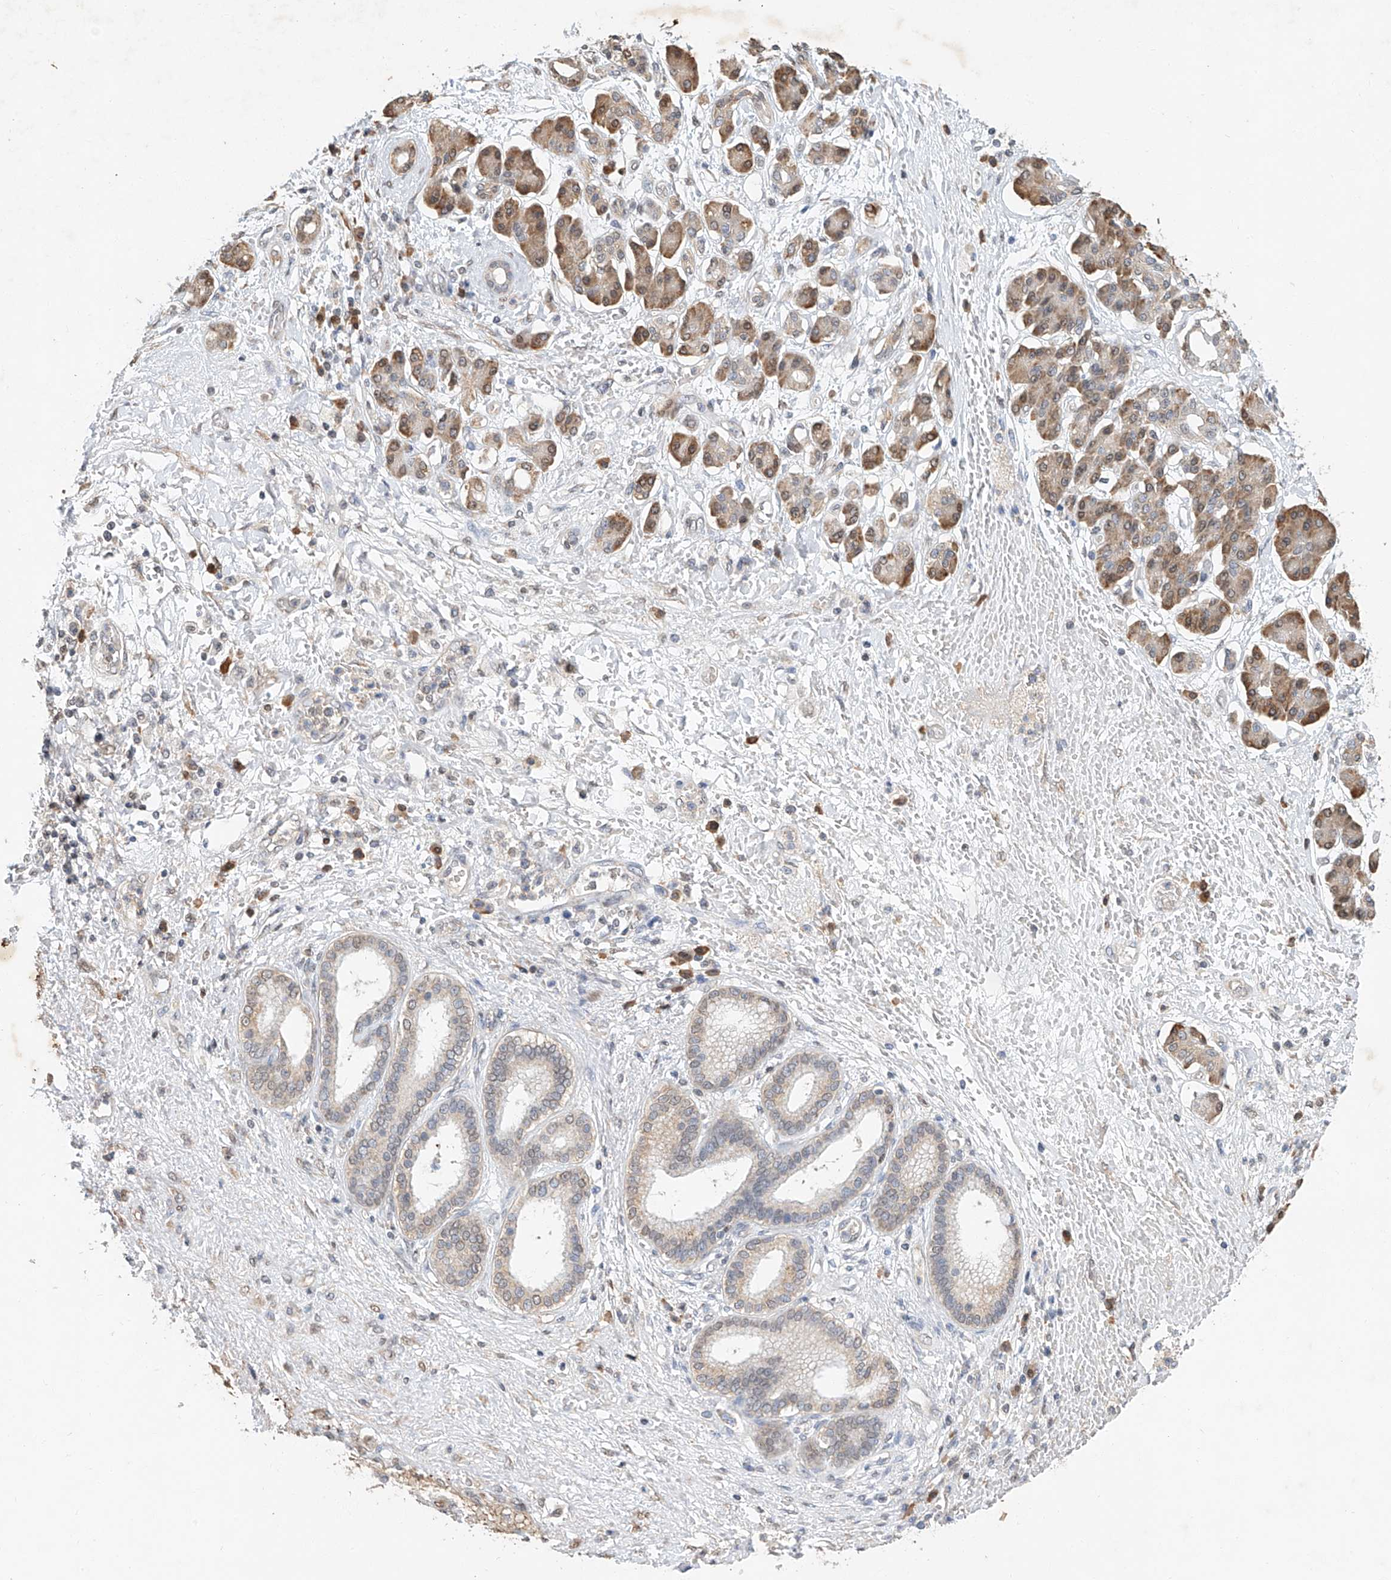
{"staining": {"intensity": "weak", "quantity": "<25%", "location": "cytoplasmic/membranous"}, "tissue": "pancreatic cancer", "cell_type": "Tumor cells", "image_type": "cancer", "snomed": [{"axis": "morphology", "description": "Adenocarcinoma, NOS"}, {"axis": "topography", "description": "Pancreas"}], "caption": "Pancreatic cancer (adenocarcinoma) stained for a protein using IHC shows no positivity tumor cells.", "gene": "CTDP1", "patient": {"sex": "female", "age": 56}}